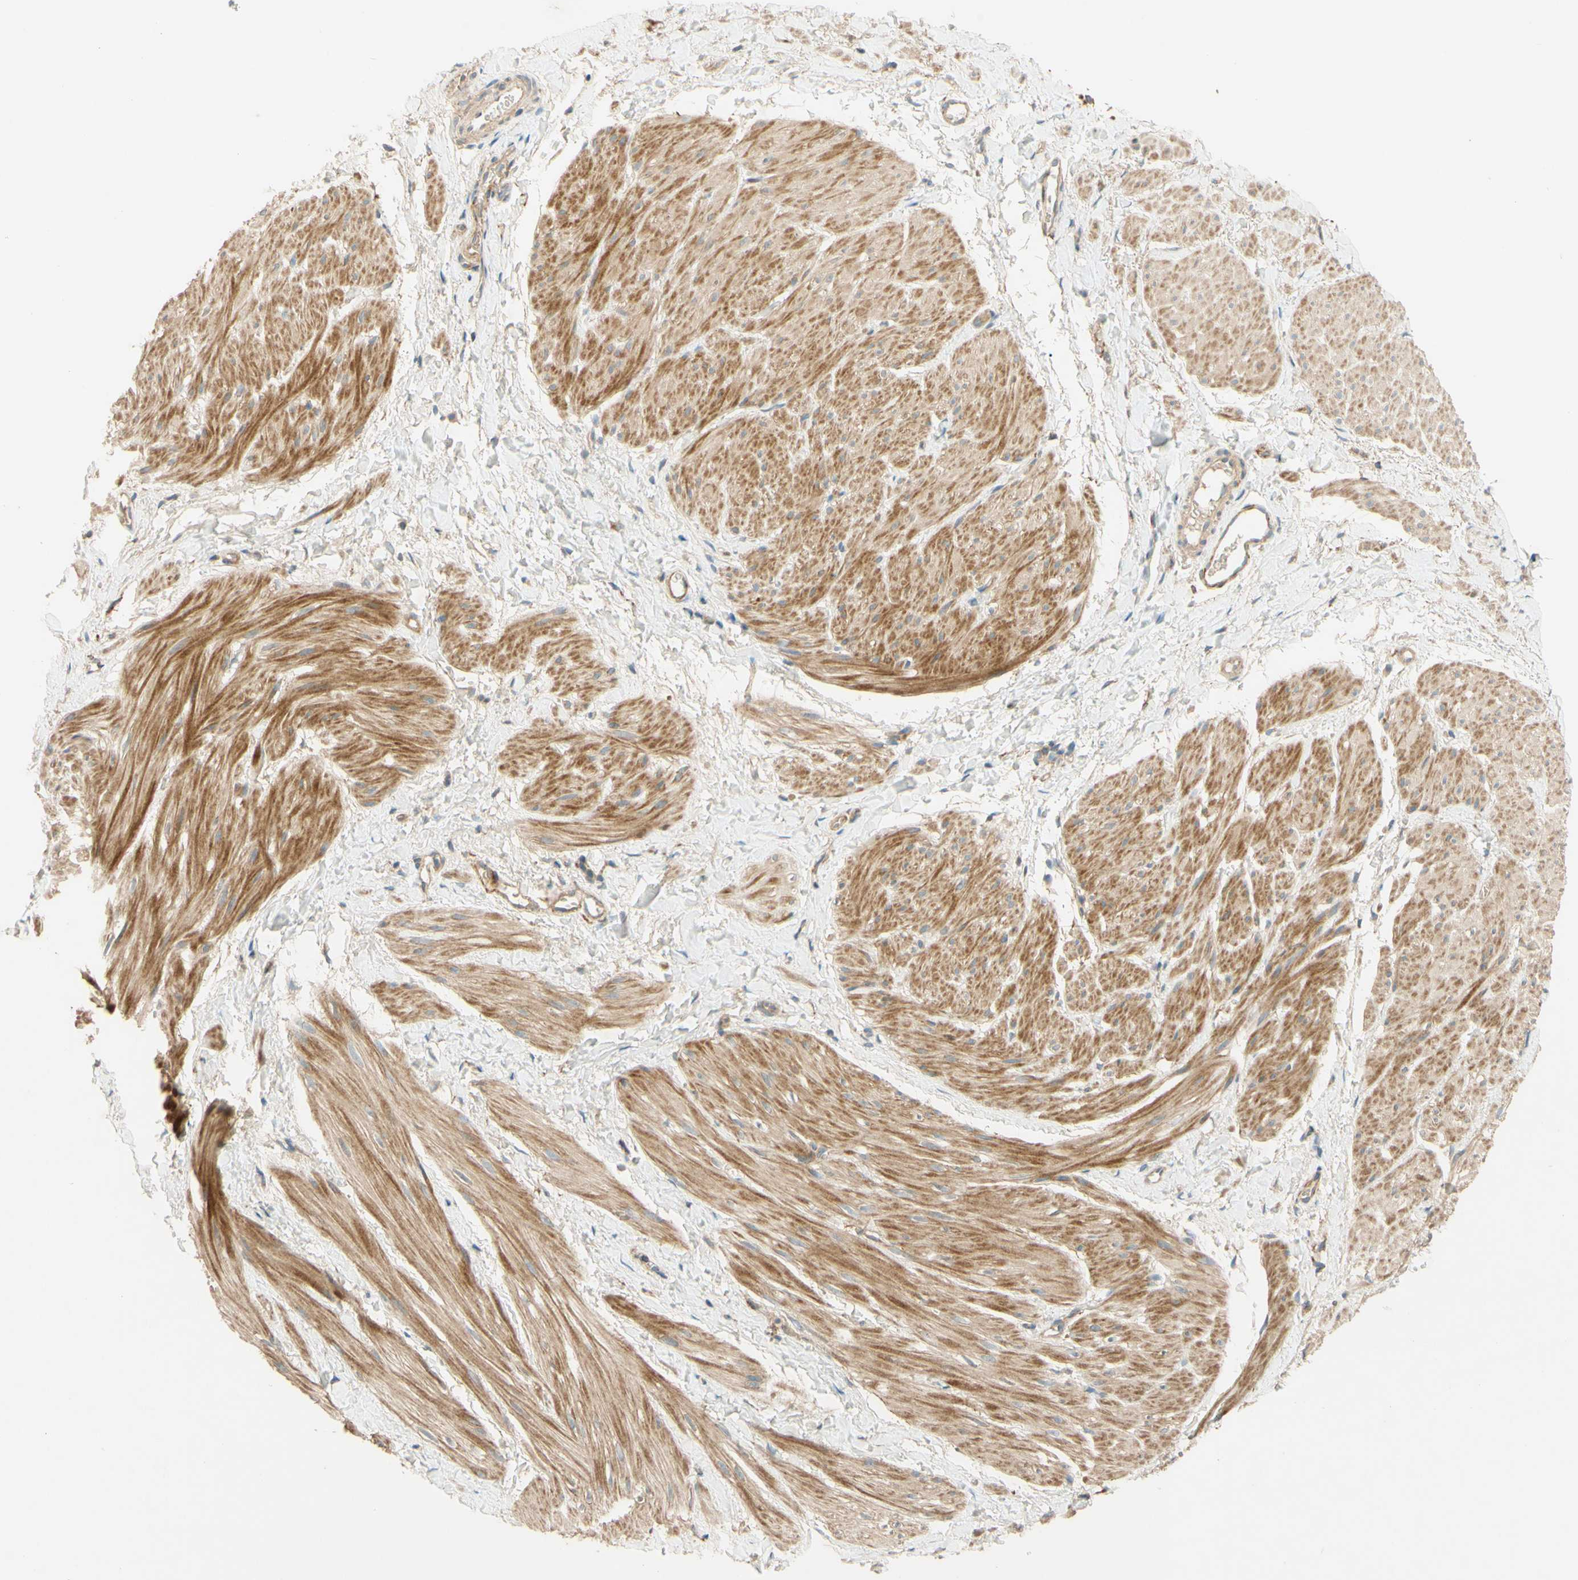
{"staining": {"intensity": "moderate", "quantity": ">75%", "location": "cytoplasmic/membranous"}, "tissue": "smooth muscle", "cell_type": "Smooth muscle cells", "image_type": "normal", "snomed": [{"axis": "morphology", "description": "Normal tissue, NOS"}, {"axis": "topography", "description": "Smooth muscle"}], "caption": "Smooth muscle stained with a brown dye reveals moderate cytoplasmic/membranous positive expression in approximately >75% of smooth muscle cells.", "gene": "ADAM17", "patient": {"sex": "male", "age": 16}}